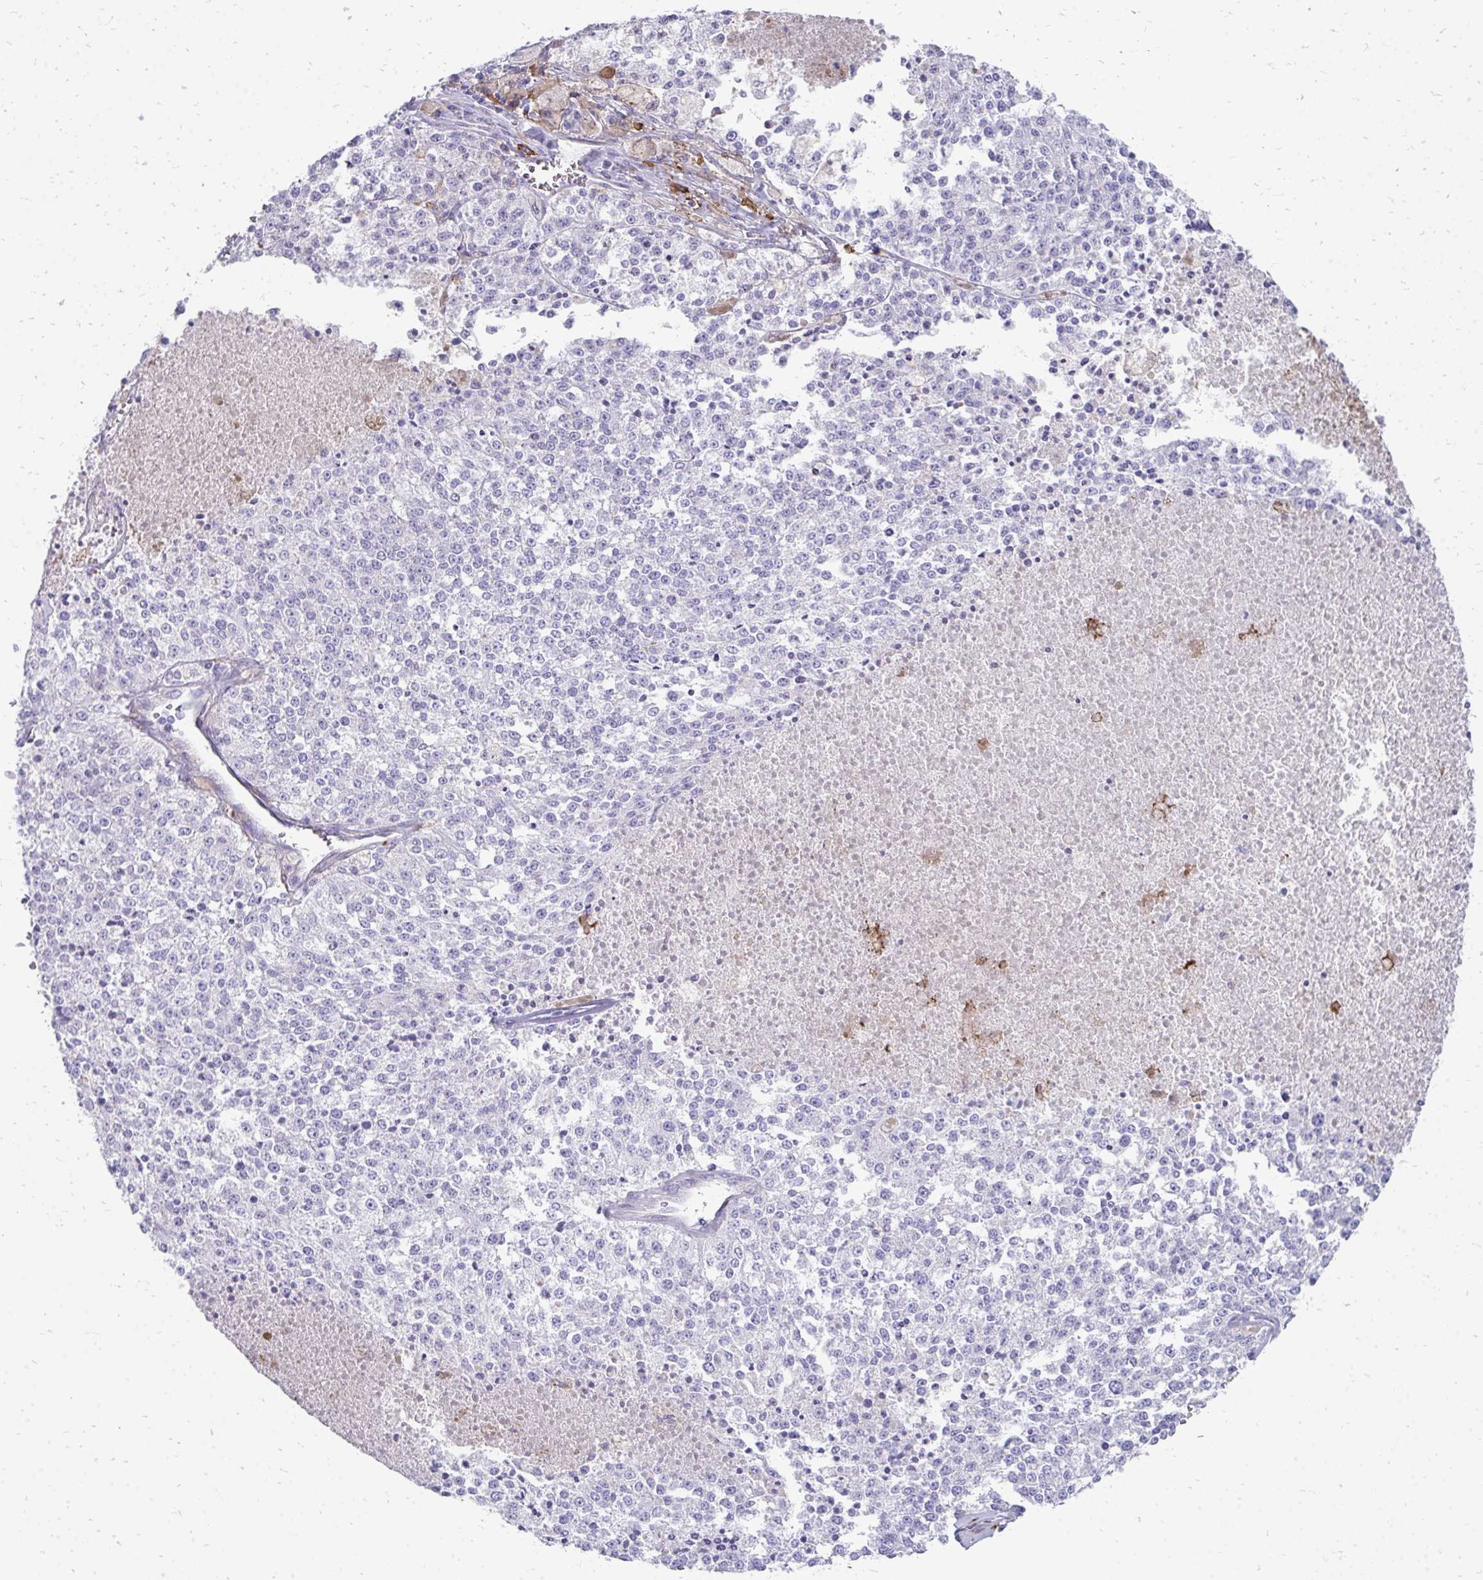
{"staining": {"intensity": "negative", "quantity": "none", "location": "none"}, "tissue": "melanoma", "cell_type": "Tumor cells", "image_type": "cancer", "snomed": [{"axis": "morphology", "description": "Malignant melanoma, NOS"}, {"axis": "topography", "description": "Skin"}], "caption": "The image demonstrates no staining of tumor cells in melanoma.", "gene": "CD163", "patient": {"sex": "female", "age": 64}}